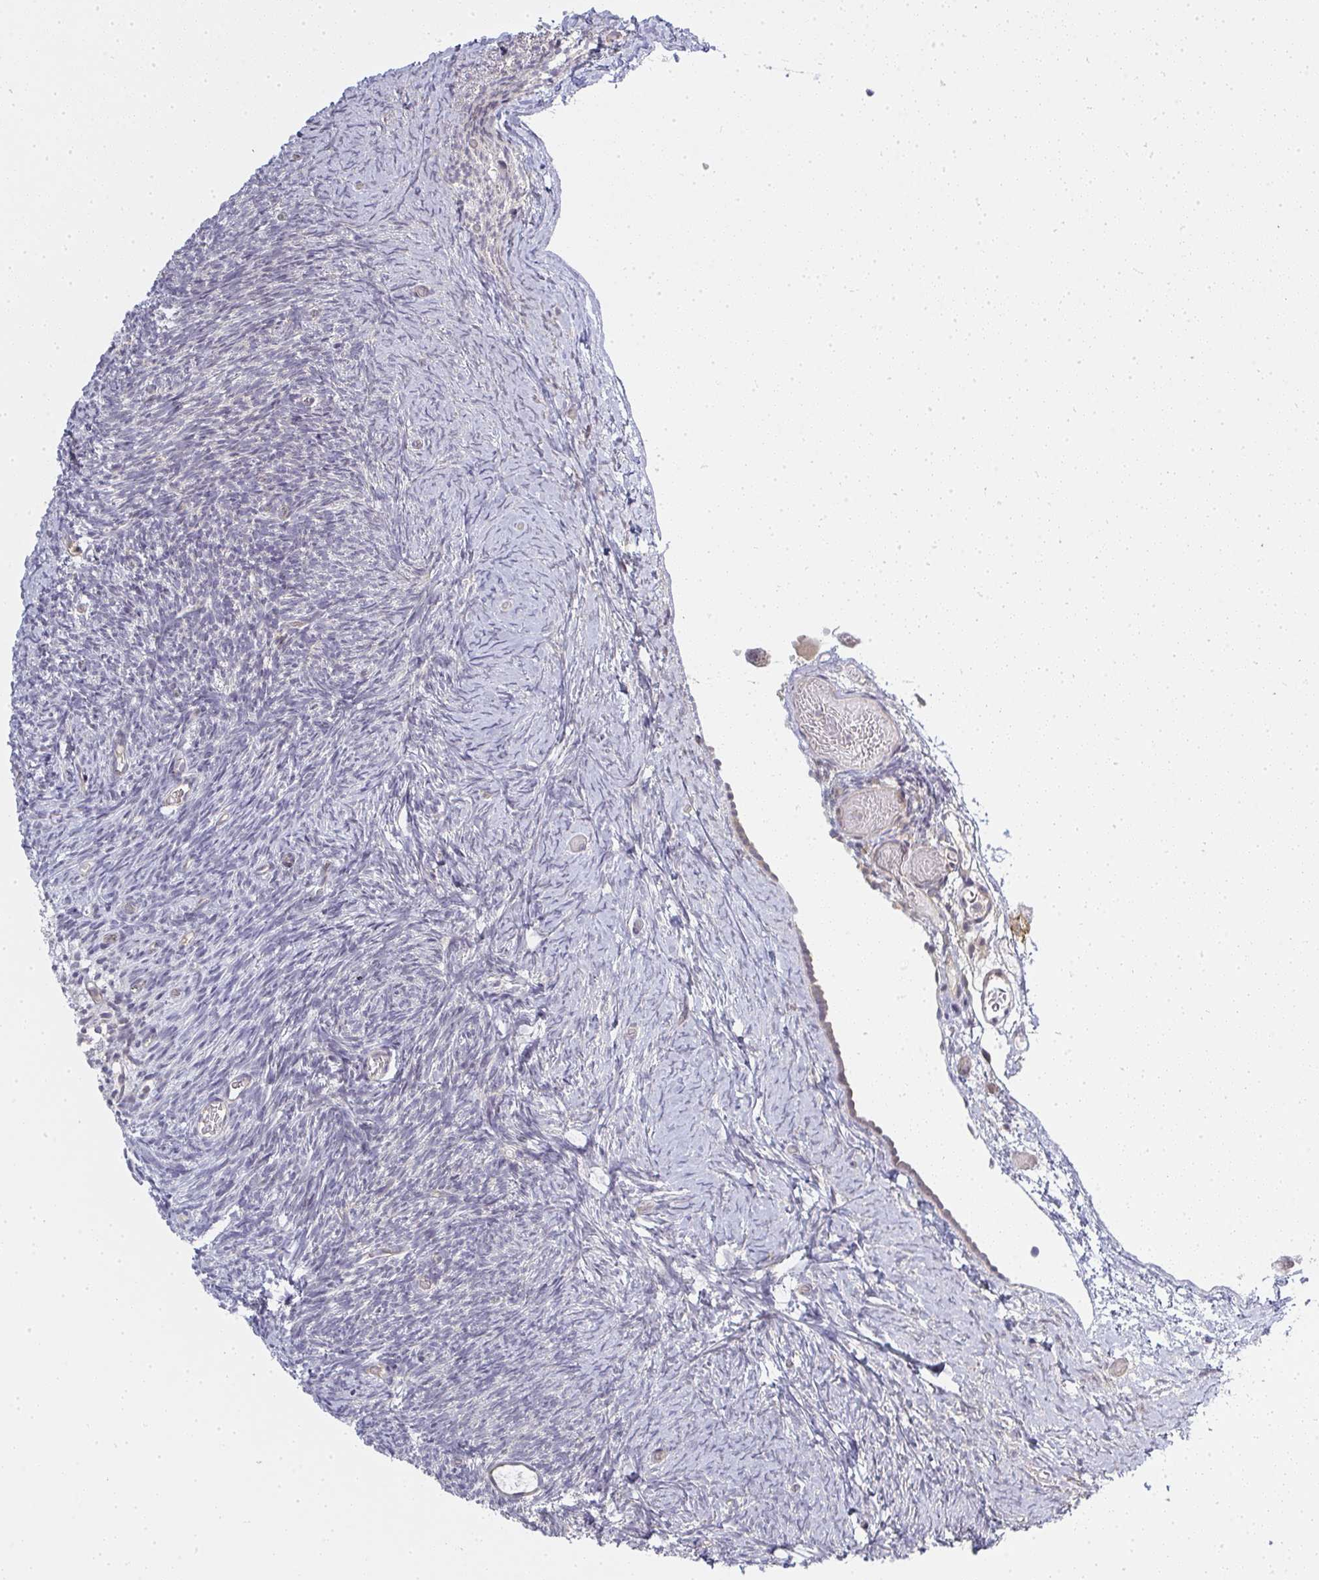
{"staining": {"intensity": "negative", "quantity": "none", "location": "none"}, "tissue": "ovary", "cell_type": "Follicle cells", "image_type": "normal", "snomed": [{"axis": "morphology", "description": "Normal tissue, NOS"}, {"axis": "topography", "description": "Ovary"}], "caption": "High magnification brightfield microscopy of benign ovary stained with DAB (3,3'-diaminobenzidine) (brown) and counterstained with hematoxylin (blue): follicle cells show no significant staining. Nuclei are stained in blue.", "gene": "GSDMB", "patient": {"sex": "female", "age": 39}}